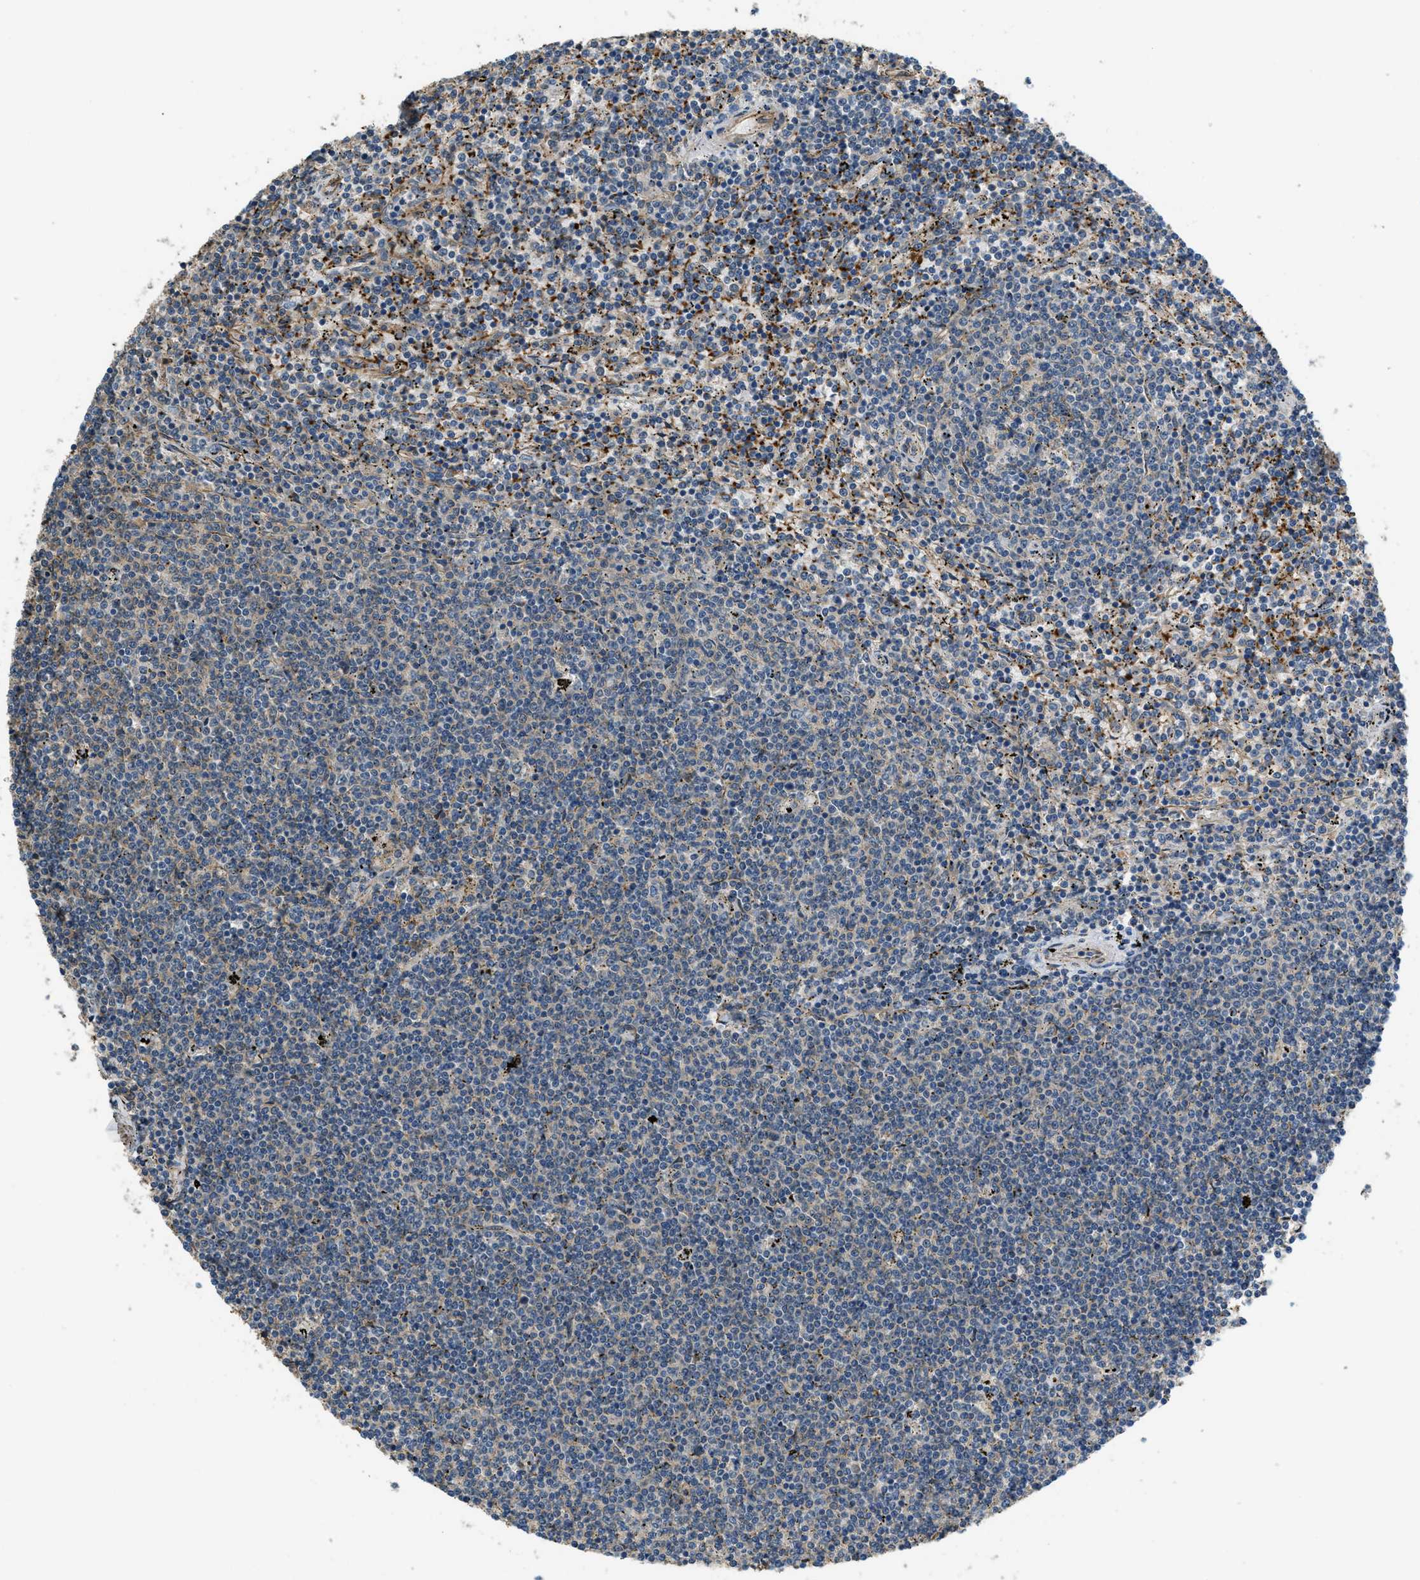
{"staining": {"intensity": "negative", "quantity": "none", "location": "none"}, "tissue": "lymphoma", "cell_type": "Tumor cells", "image_type": "cancer", "snomed": [{"axis": "morphology", "description": "Malignant lymphoma, non-Hodgkin's type, Low grade"}, {"axis": "topography", "description": "Spleen"}], "caption": "Immunohistochemical staining of malignant lymphoma, non-Hodgkin's type (low-grade) displays no significant expression in tumor cells. (Stains: DAB (3,3'-diaminobenzidine) IHC with hematoxylin counter stain, Microscopy: brightfield microscopy at high magnification).", "gene": "CGN", "patient": {"sex": "female", "age": 50}}